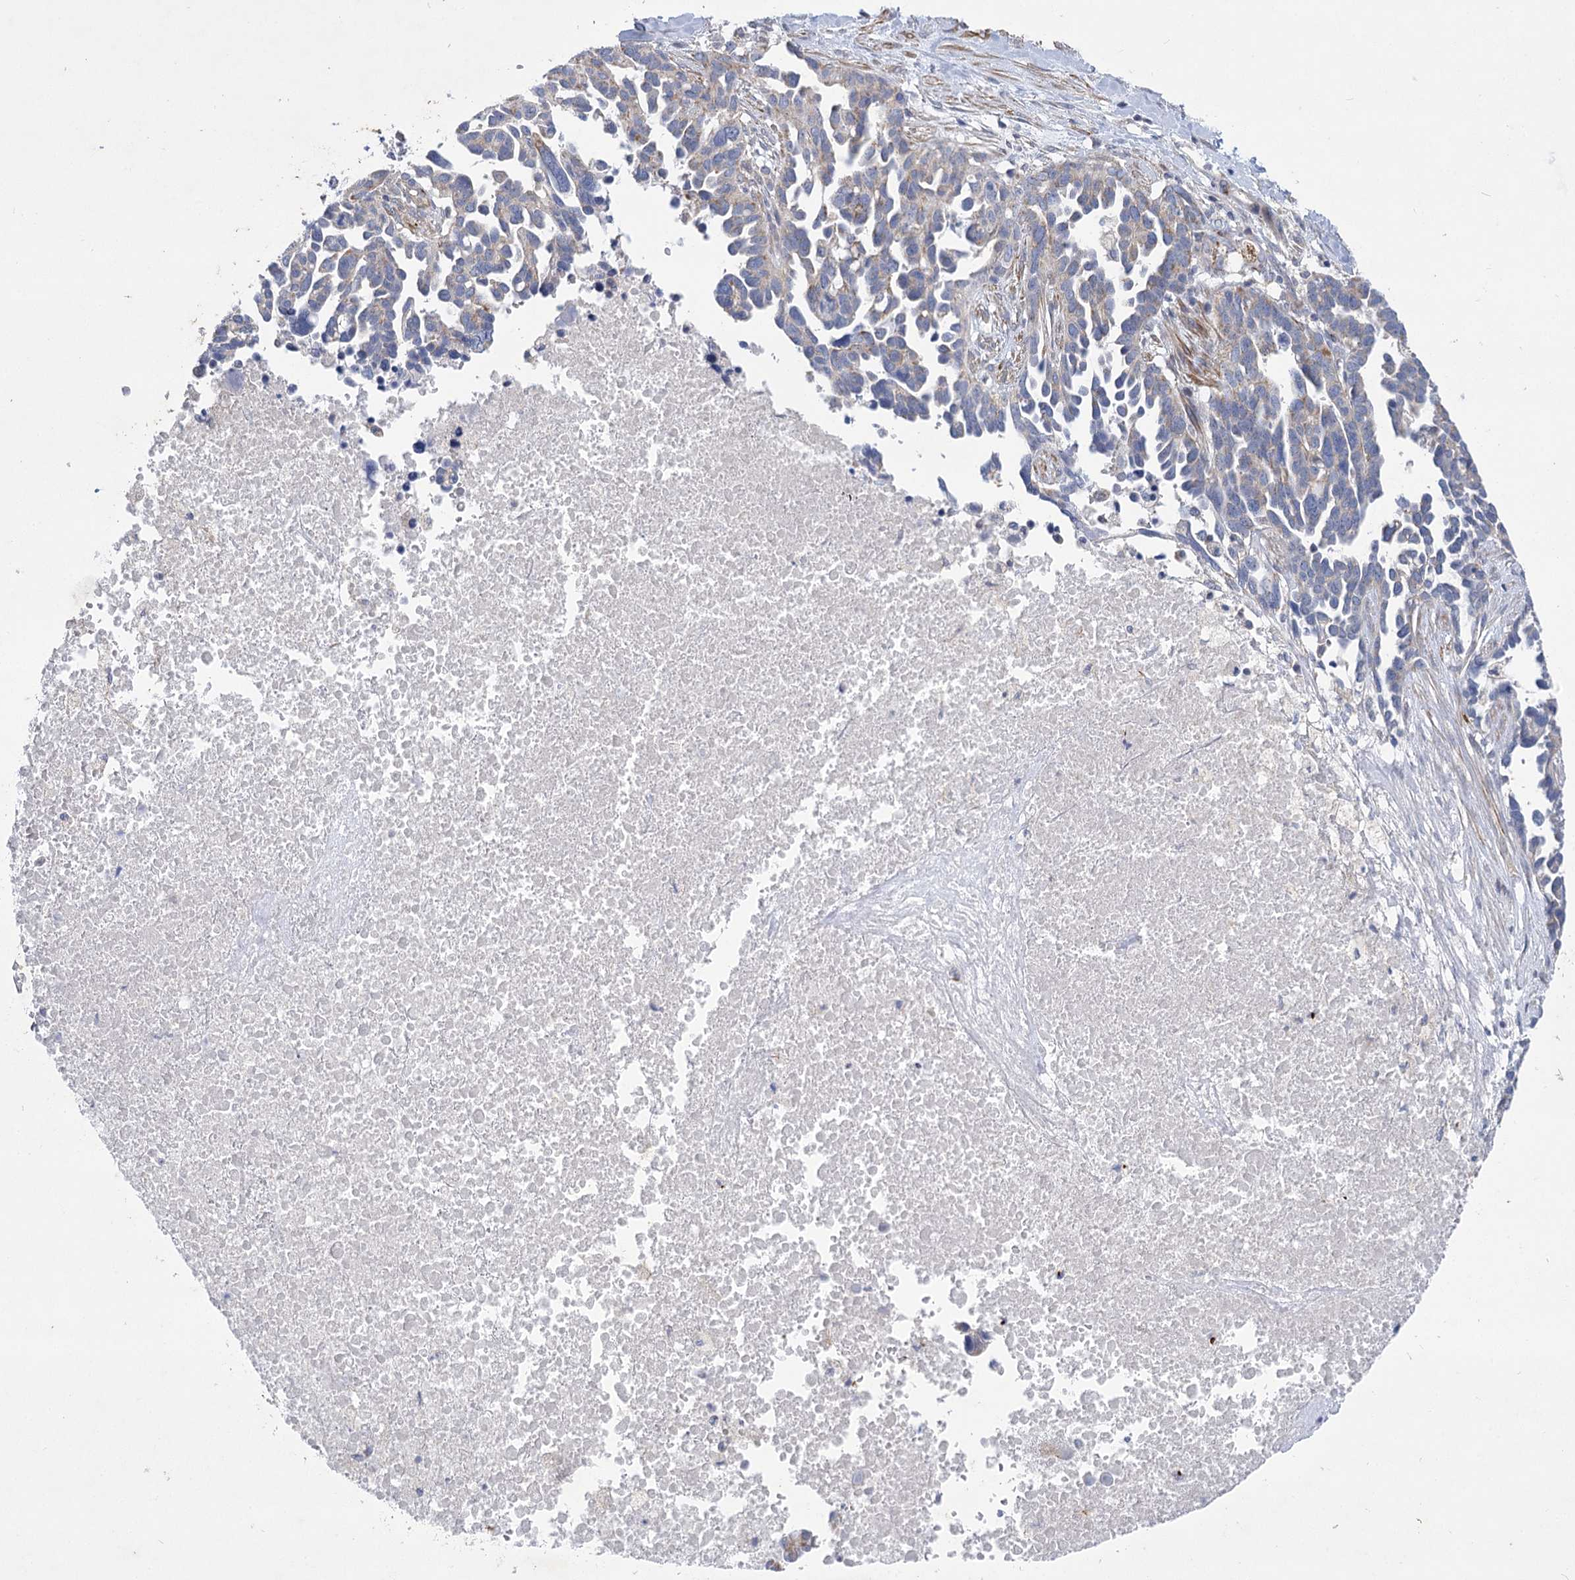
{"staining": {"intensity": "negative", "quantity": "none", "location": "none"}, "tissue": "ovarian cancer", "cell_type": "Tumor cells", "image_type": "cancer", "snomed": [{"axis": "morphology", "description": "Cystadenocarcinoma, serous, NOS"}, {"axis": "topography", "description": "Ovary"}], "caption": "A photomicrograph of ovarian cancer (serous cystadenocarcinoma) stained for a protein shows no brown staining in tumor cells.", "gene": "DHTKD1", "patient": {"sex": "female", "age": 54}}